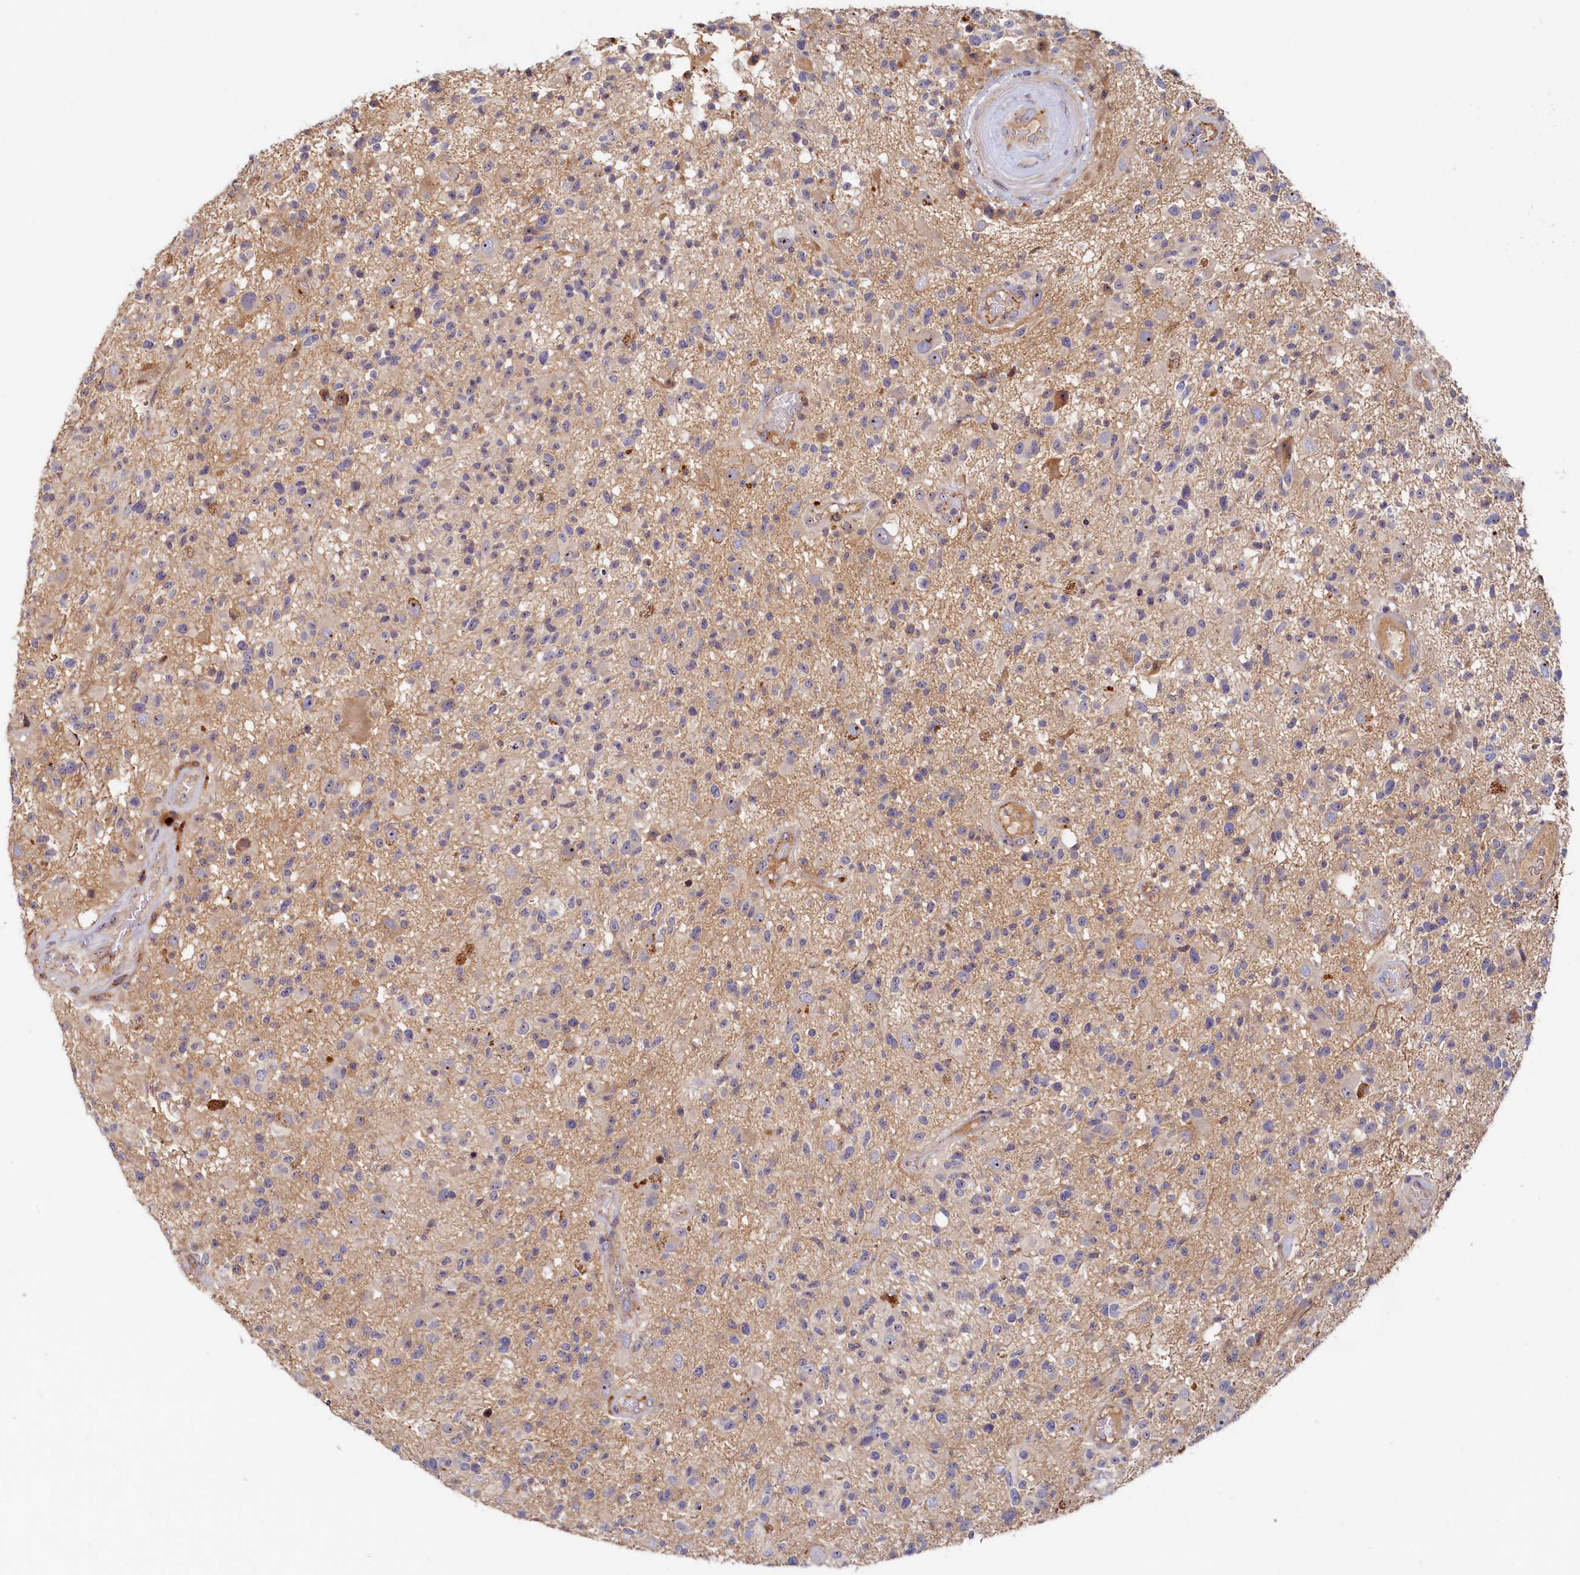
{"staining": {"intensity": "negative", "quantity": "none", "location": "none"}, "tissue": "glioma", "cell_type": "Tumor cells", "image_type": "cancer", "snomed": [{"axis": "morphology", "description": "Glioma, malignant, High grade"}, {"axis": "morphology", "description": "Glioblastoma, NOS"}, {"axis": "topography", "description": "Brain"}], "caption": "Glioma stained for a protein using immunohistochemistry (IHC) shows no staining tumor cells.", "gene": "RGS7BP", "patient": {"sex": "male", "age": 60}}